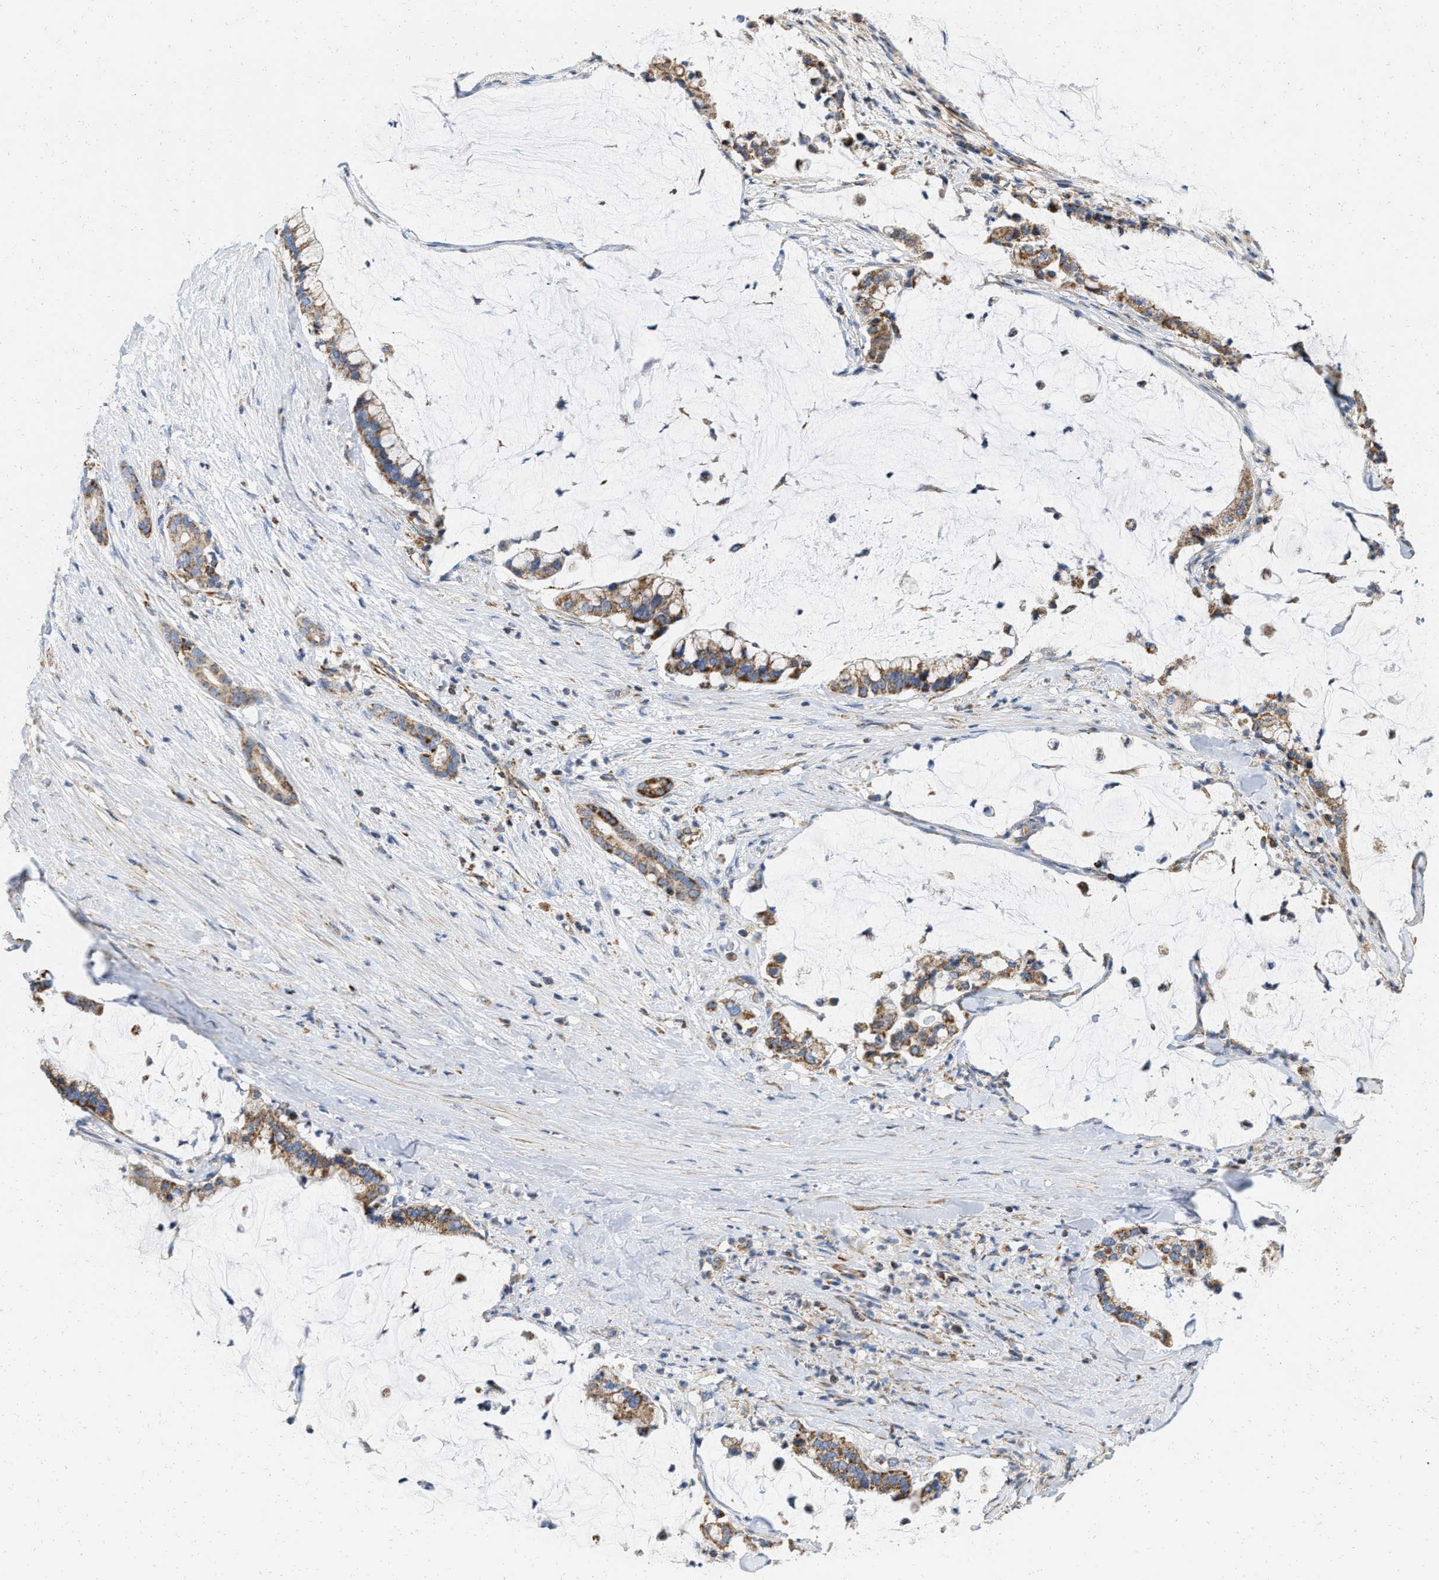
{"staining": {"intensity": "moderate", "quantity": ">75%", "location": "cytoplasmic/membranous"}, "tissue": "pancreatic cancer", "cell_type": "Tumor cells", "image_type": "cancer", "snomed": [{"axis": "morphology", "description": "Adenocarcinoma, NOS"}, {"axis": "topography", "description": "Pancreas"}], "caption": "A brown stain labels moderate cytoplasmic/membranous staining of a protein in human pancreatic adenocarcinoma tumor cells.", "gene": "GRB10", "patient": {"sex": "male", "age": 41}}